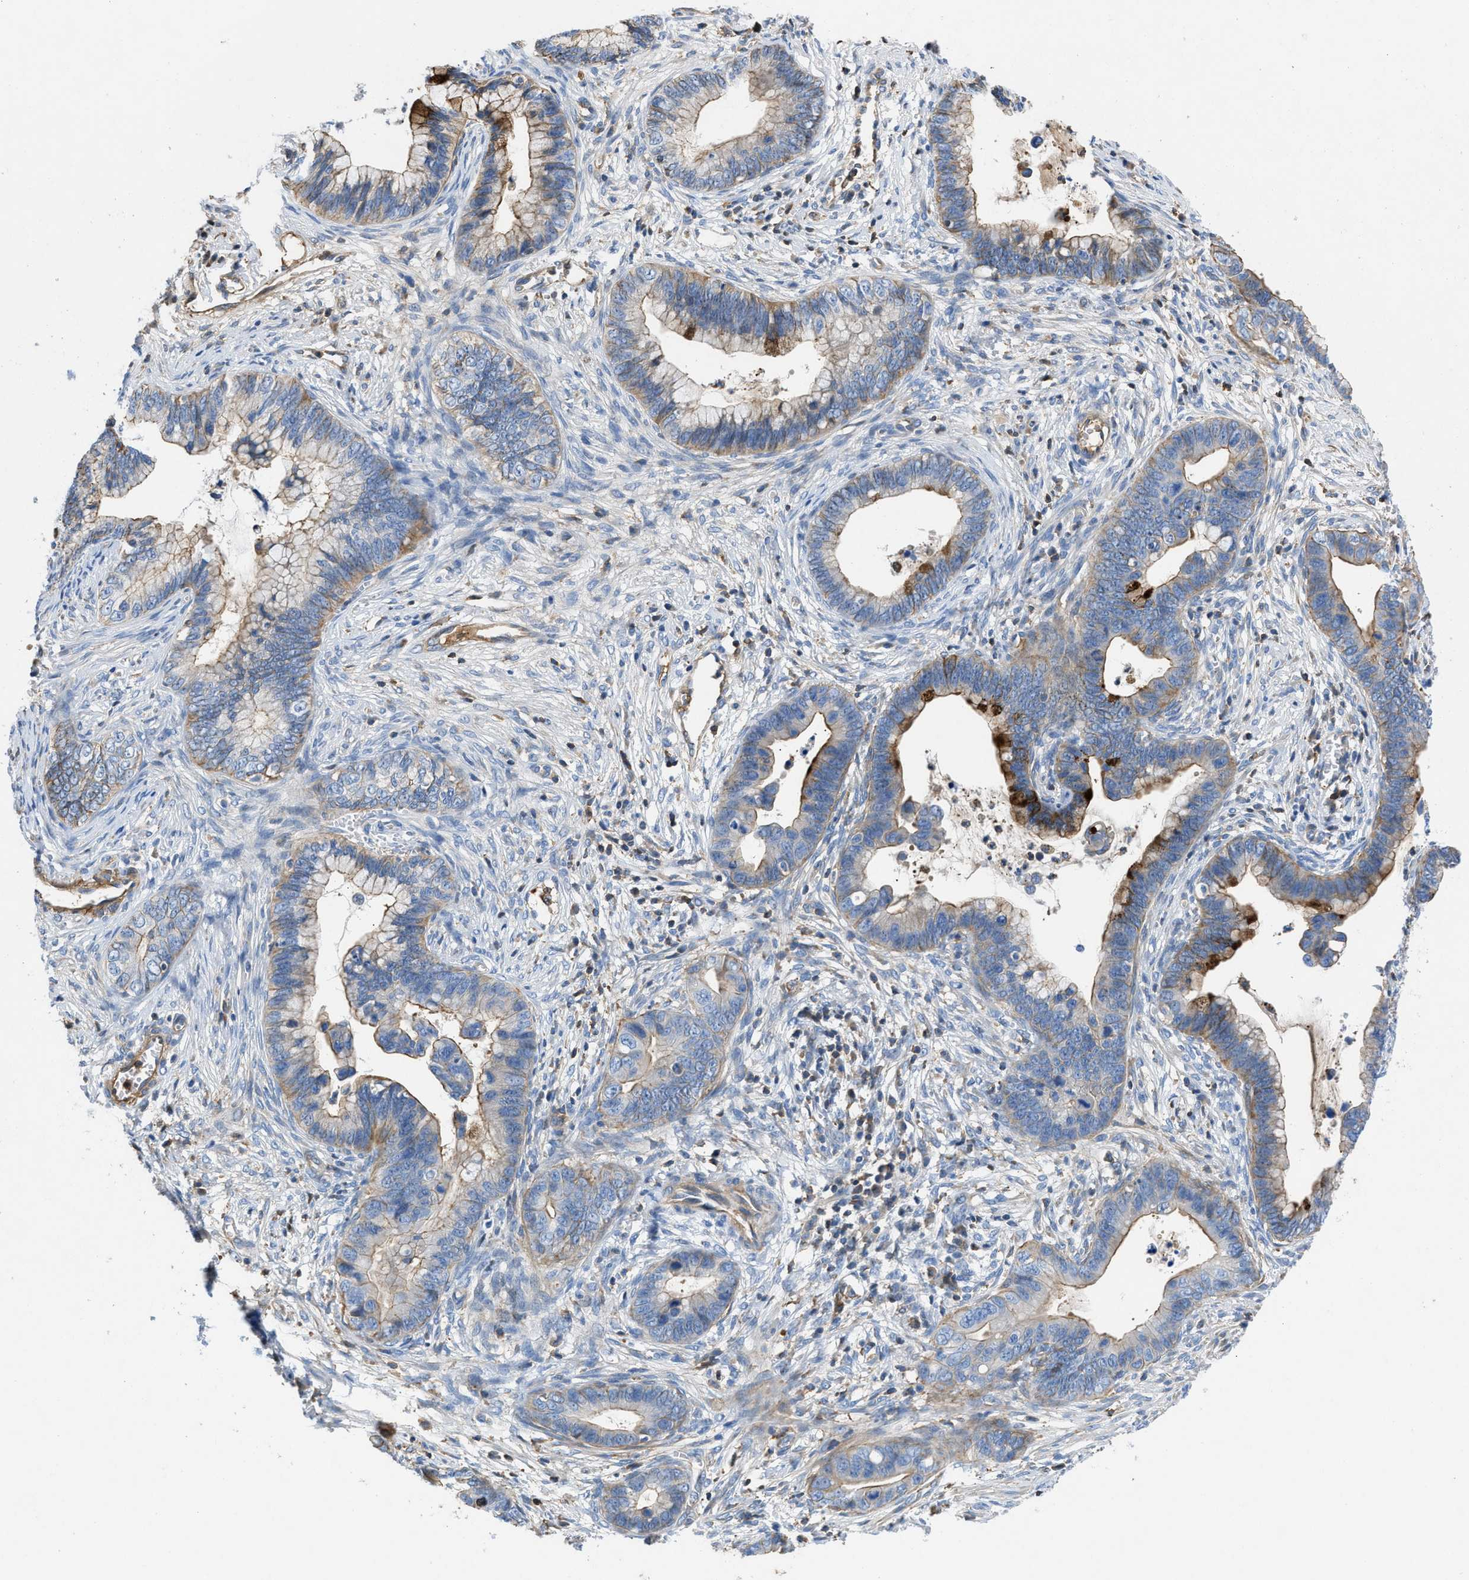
{"staining": {"intensity": "moderate", "quantity": "25%-75%", "location": "cytoplasmic/membranous"}, "tissue": "cervical cancer", "cell_type": "Tumor cells", "image_type": "cancer", "snomed": [{"axis": "morphology", "description": "Adenocarcinoma, NOS"}, {"axis": "topography", "description": "Cervix"}], "caption": "Approximately 25%-75% of tumor cells in human cervical adenocarcinoma exhibit moderate cytoplasmic/membranous protein expression as visualized by brown immunohistochemical staining.", "gene": "ATP6V0D1", "patient": {"sex": "female", "age": 44}}